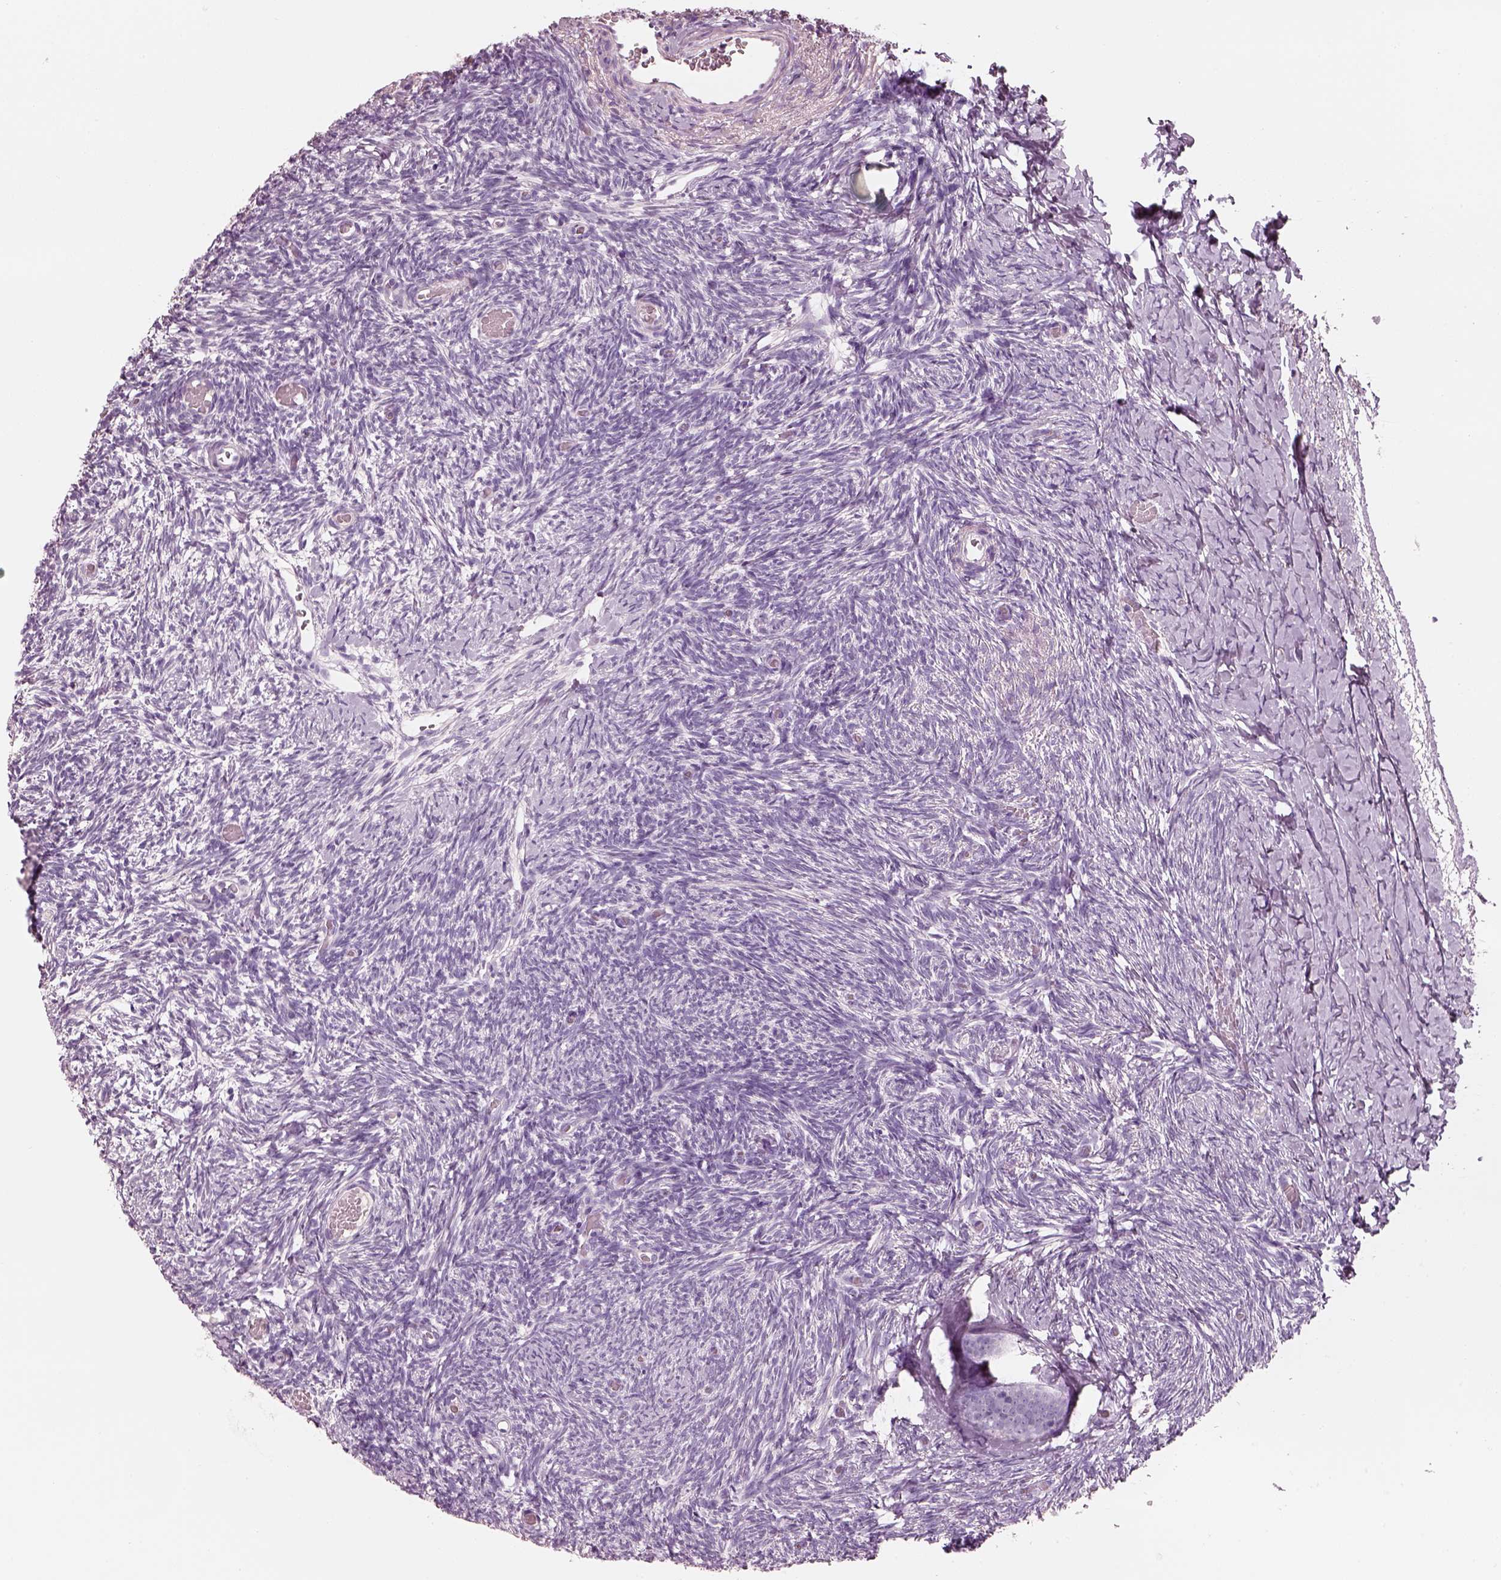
{"staining": {"intensity": "negative", "quantity": "none", "location": "none"}, "tissue": "ovary", "cell_type": "Follicle cells", "image_type": "normal", "snomed": [{"axis": "morphology", "description": "Normal tissue, NOS"}, {"axis": "topography", "description": "Ovary"}], "caption": "This is an immunohistochemistry histopathology image of benign ovary. There is no expression in follicle cells.", "gene": "PNOC", "patient": {"sex": "female", "age": 39}}